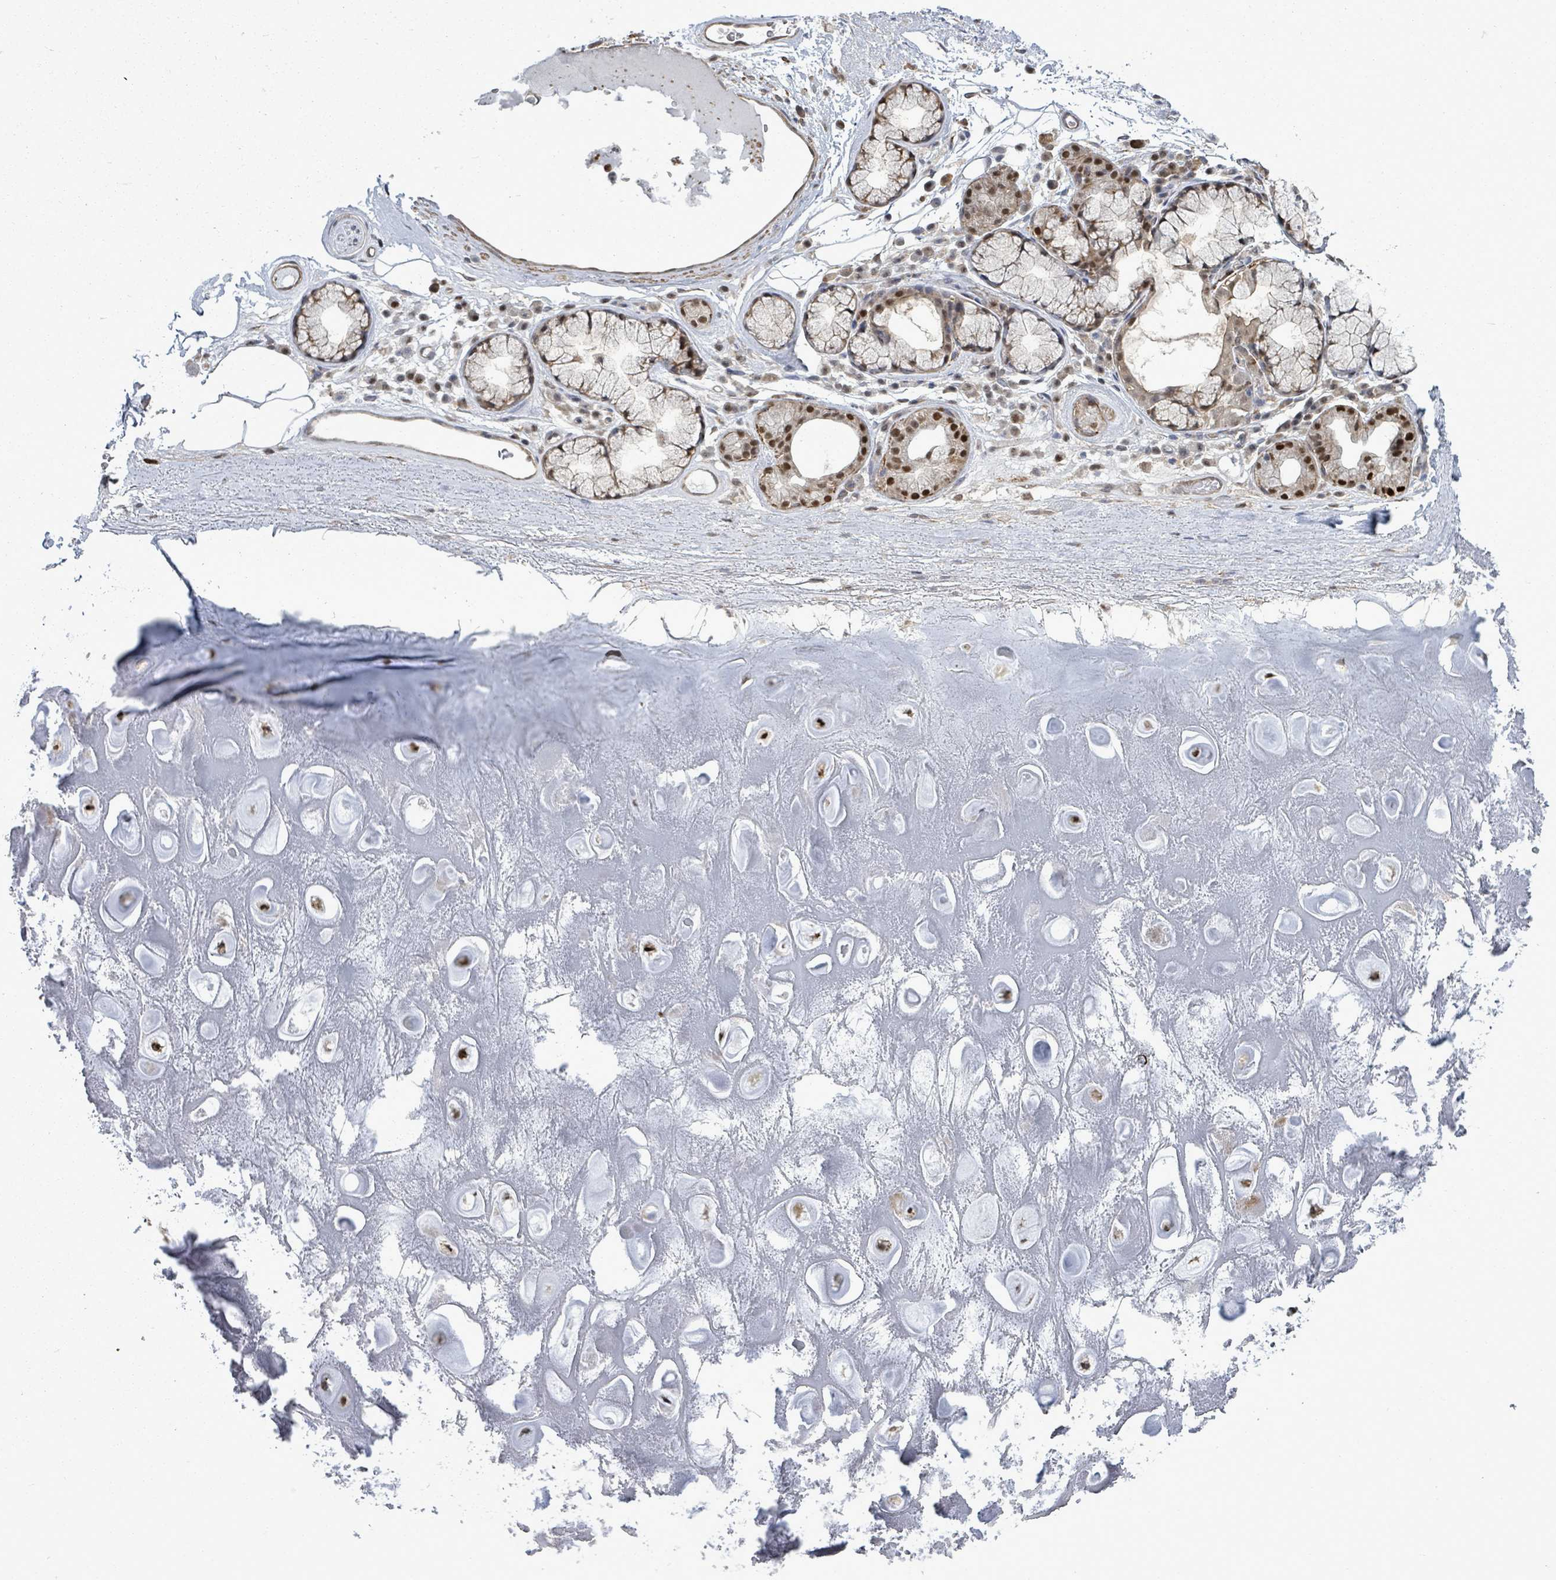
{"staining": {"intensity": "negative", "quantity": "none", "location": "none"}, "tissue": "adipose tissue", "cell_type": "Adipocytes", "image_type": "normal", "snomed": [{"axis": "morphology", "description": "Normal tissue, NOS"}, {"axis": "topography", "description": "Cartilage tissue"}], "caption": "Immunohistochemistry (IHC) photomicrograph of benign human adipose tissue stained for a protein (brown), which reveals no positivity in adipocytes. (Immunohistochemistry, brightfield microscopy, high magnification).", "gene": "PAPSS1", "patient": {"sex": "male", "age": 81}}